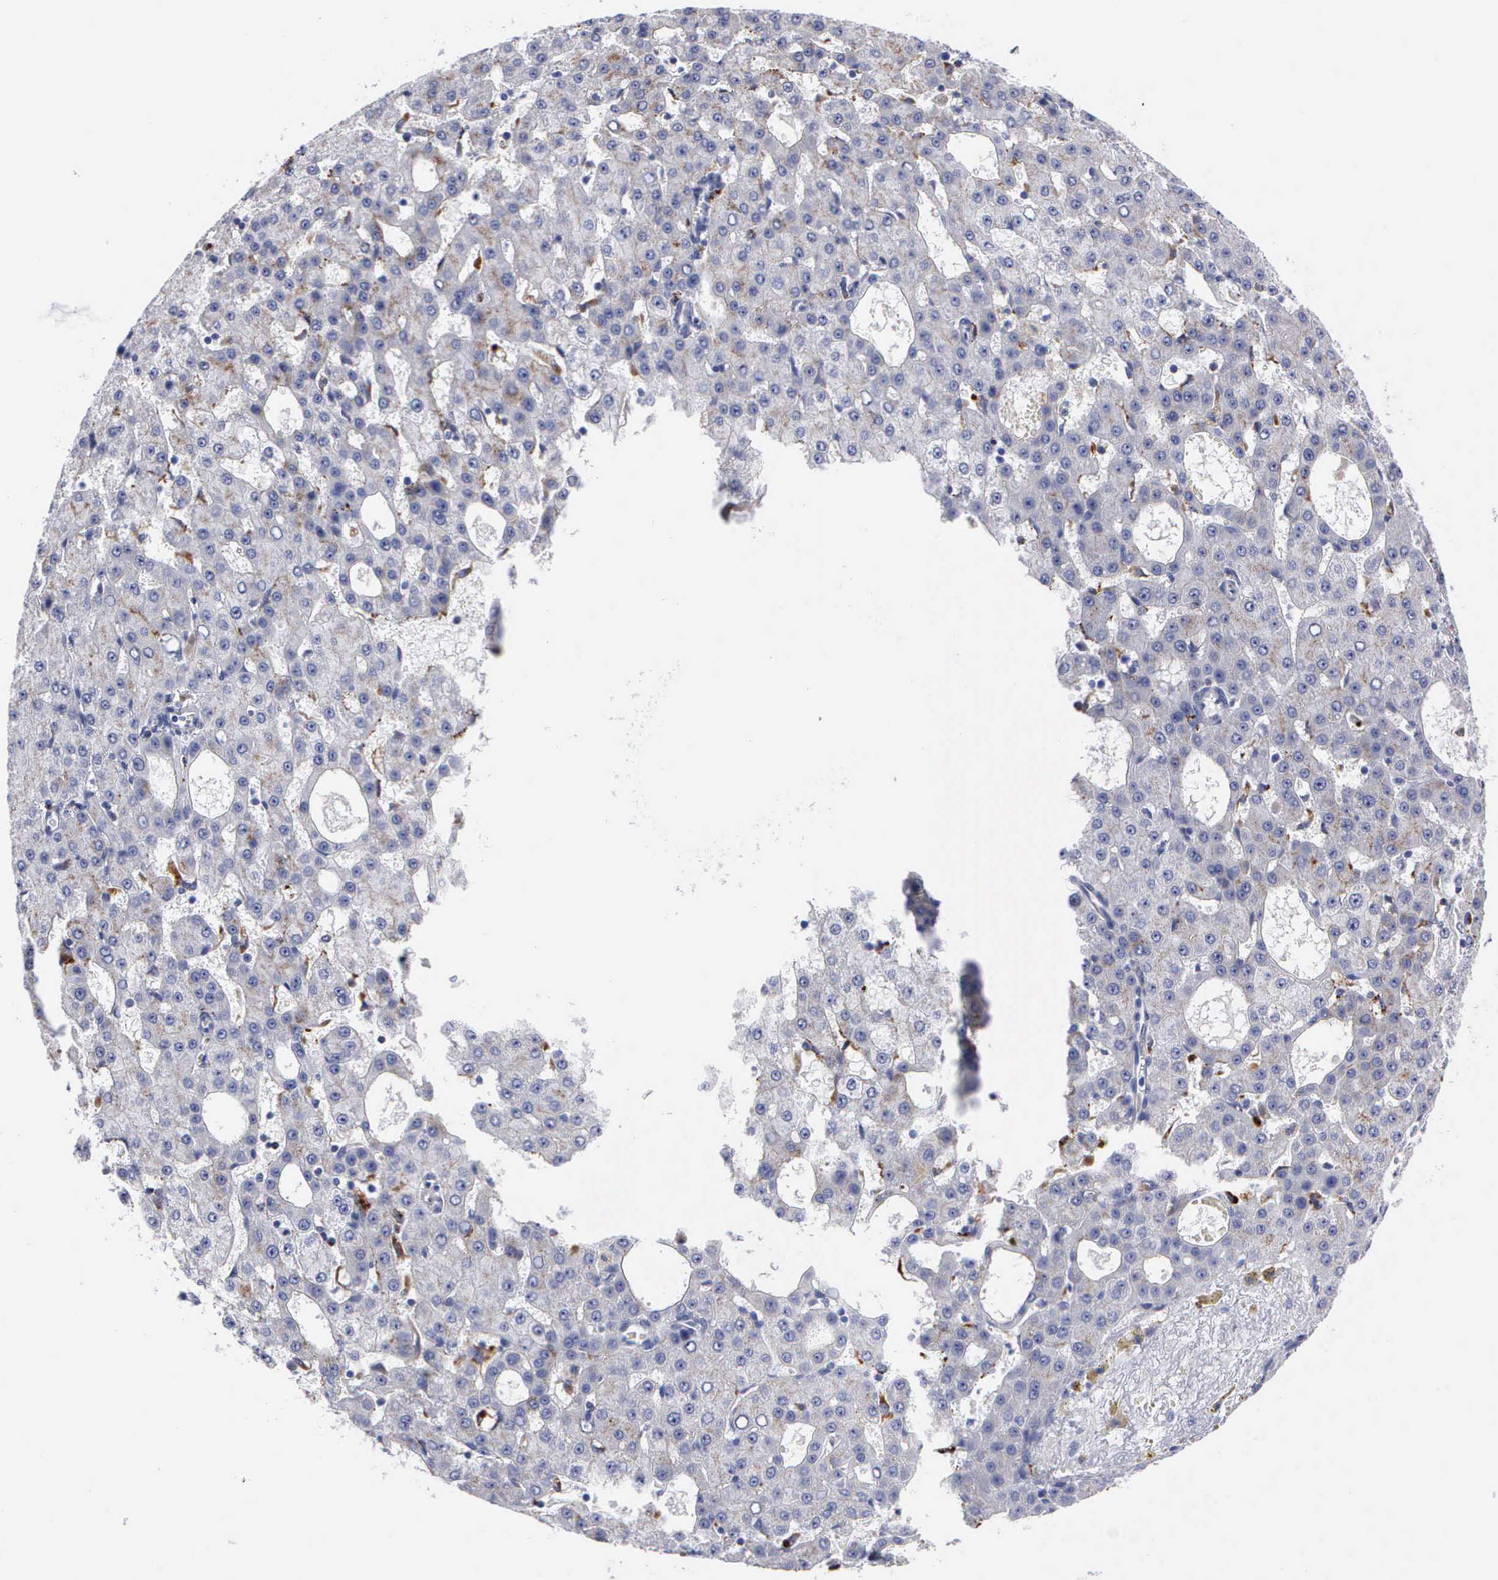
{"staining": {"intensity": "weak", "quantity": "<25%", "location": "cytoplasmic/membranous"}, "tissue": "liver cancer", "cell_type": "Tumor cells", "image_type": "cancer", "snomed": [{"axis": "morphology", "description": "Carcinoma, Hepatocellular, NOS"}, {"axis": "topography", "description": "Liver"}], "caption": "Human liver cancer (hepatocellular carcinoma) stained for a protein using immunohistochemistry displays no positivity in tumor cells.", "gene": "CTSH", "patient": {"sex": "male", "age": 47}}